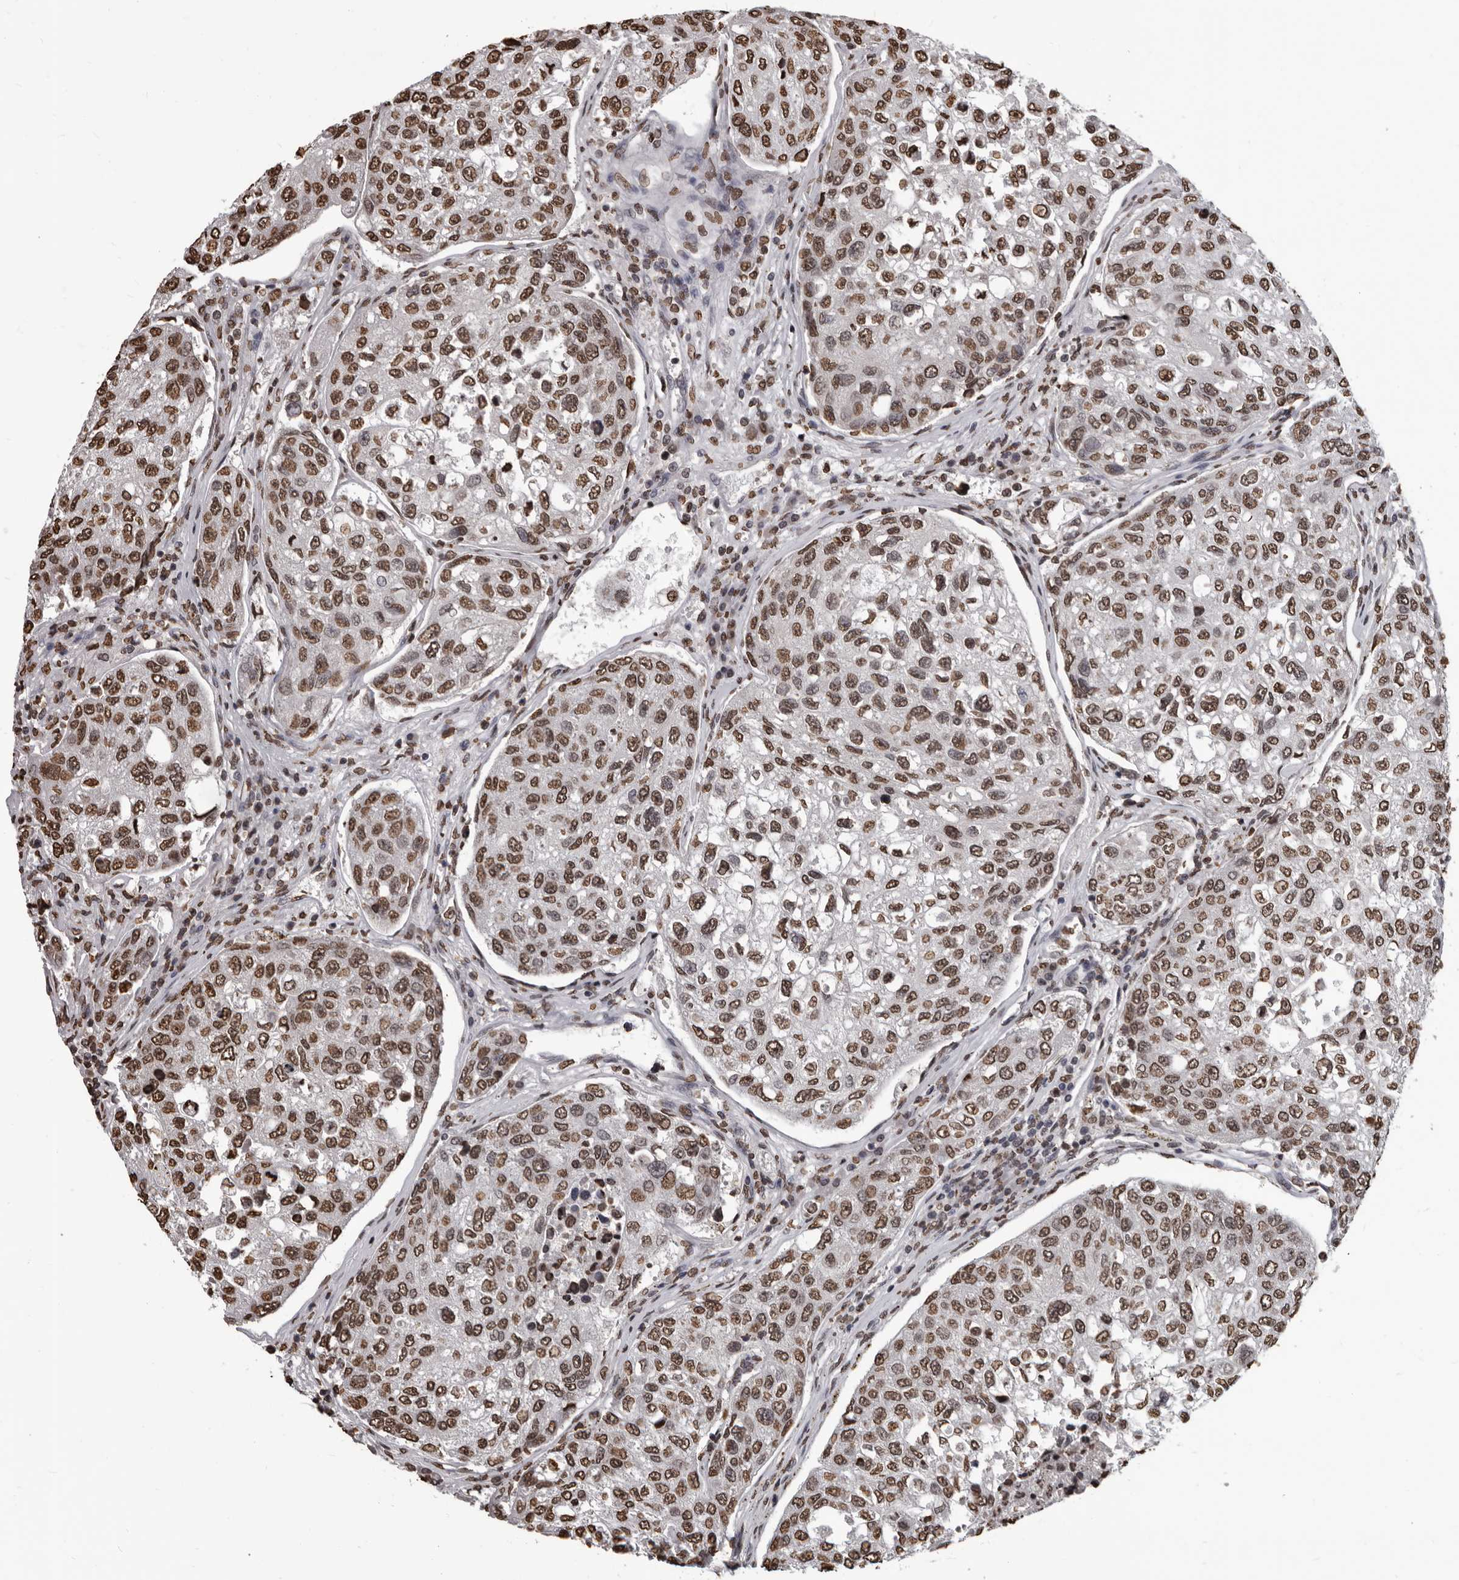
{"staining": {"intensity": "strong", "quantity": ">75%", "location": "nuclear"}, "tissue": "urothelial cancer", "cell_type": "Tumor cells", "image_type": "cancer", "snomed": [{"axis": "morphology", "description": "Urothelial carcinoma, High grade"}, {"axis": "topography", "description": "Lymph node"}, {"axis": "topography", "description": "Urinary bladder"}], "caption": "Immunohistochemical staining of urothelial cancer reveals high levels of strong nuclear protein staining in about >75% of tumor cells. (brown staining indicates protein expression, while blue staining denotes nuclei).", "gene": "AHR", "patient": {"sex": "male", "age": 51}}